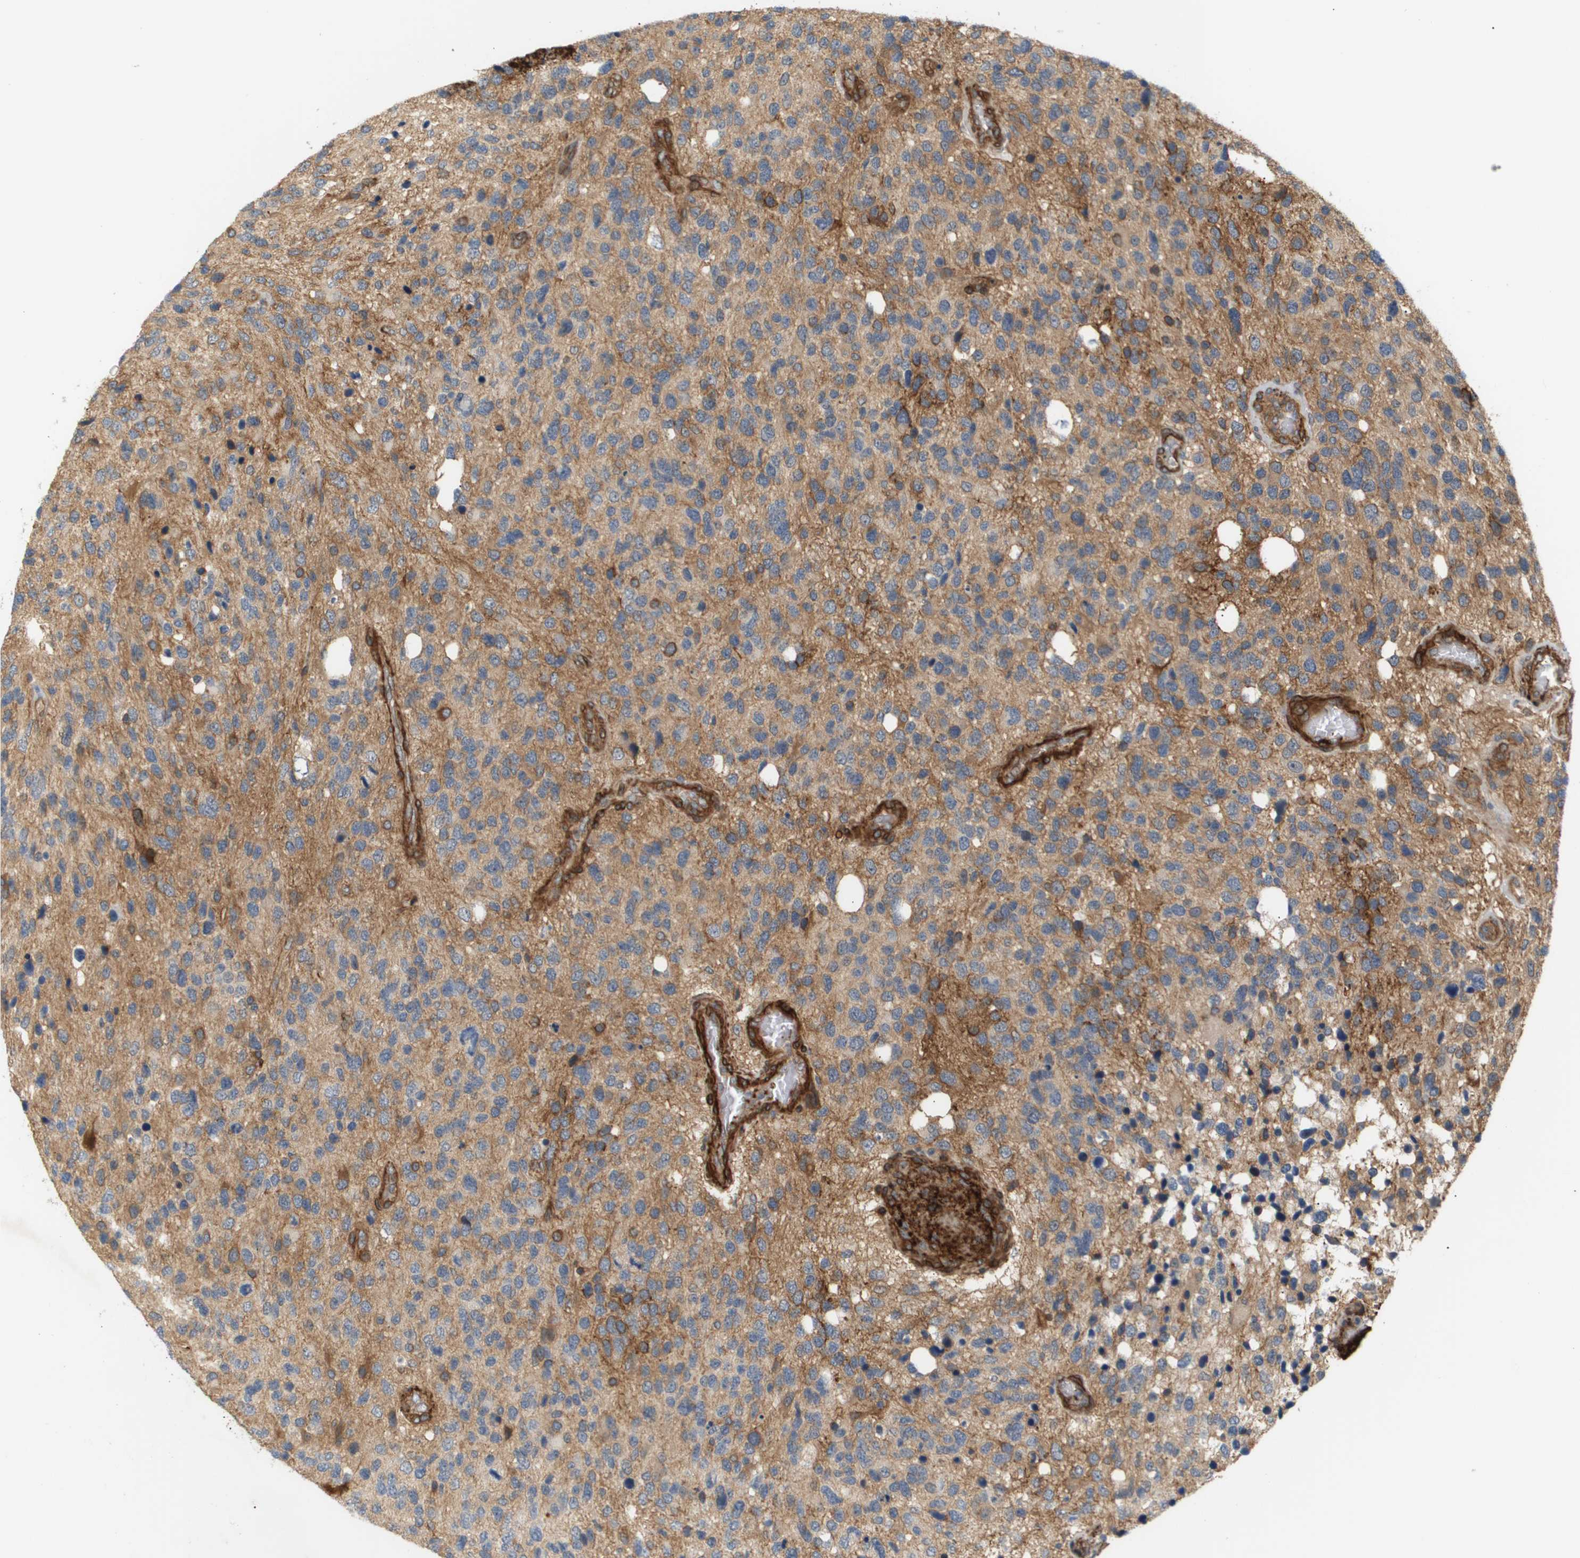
{"staining": {"intensity": "moderate", "quantity": "25%-75%", "location": "cytoplasmic/membranous"}, "tissue": "glioma", "cell_type": "Tumor cells", "image_type": "cancer", "snomed": [{"axis": "morphology", "description": "Glioma, malignant, High grade"}, {"axis": "topography", "description": "Brain"}], "caption": "Immunohistochemistry of human glioma exhibits medium levels of moderate cytoplasmic/membranous staining in approximately 25%-75% of tumor cells.", "gene": "CORO2B", "patient": {"sex": "female", "age": 58}}